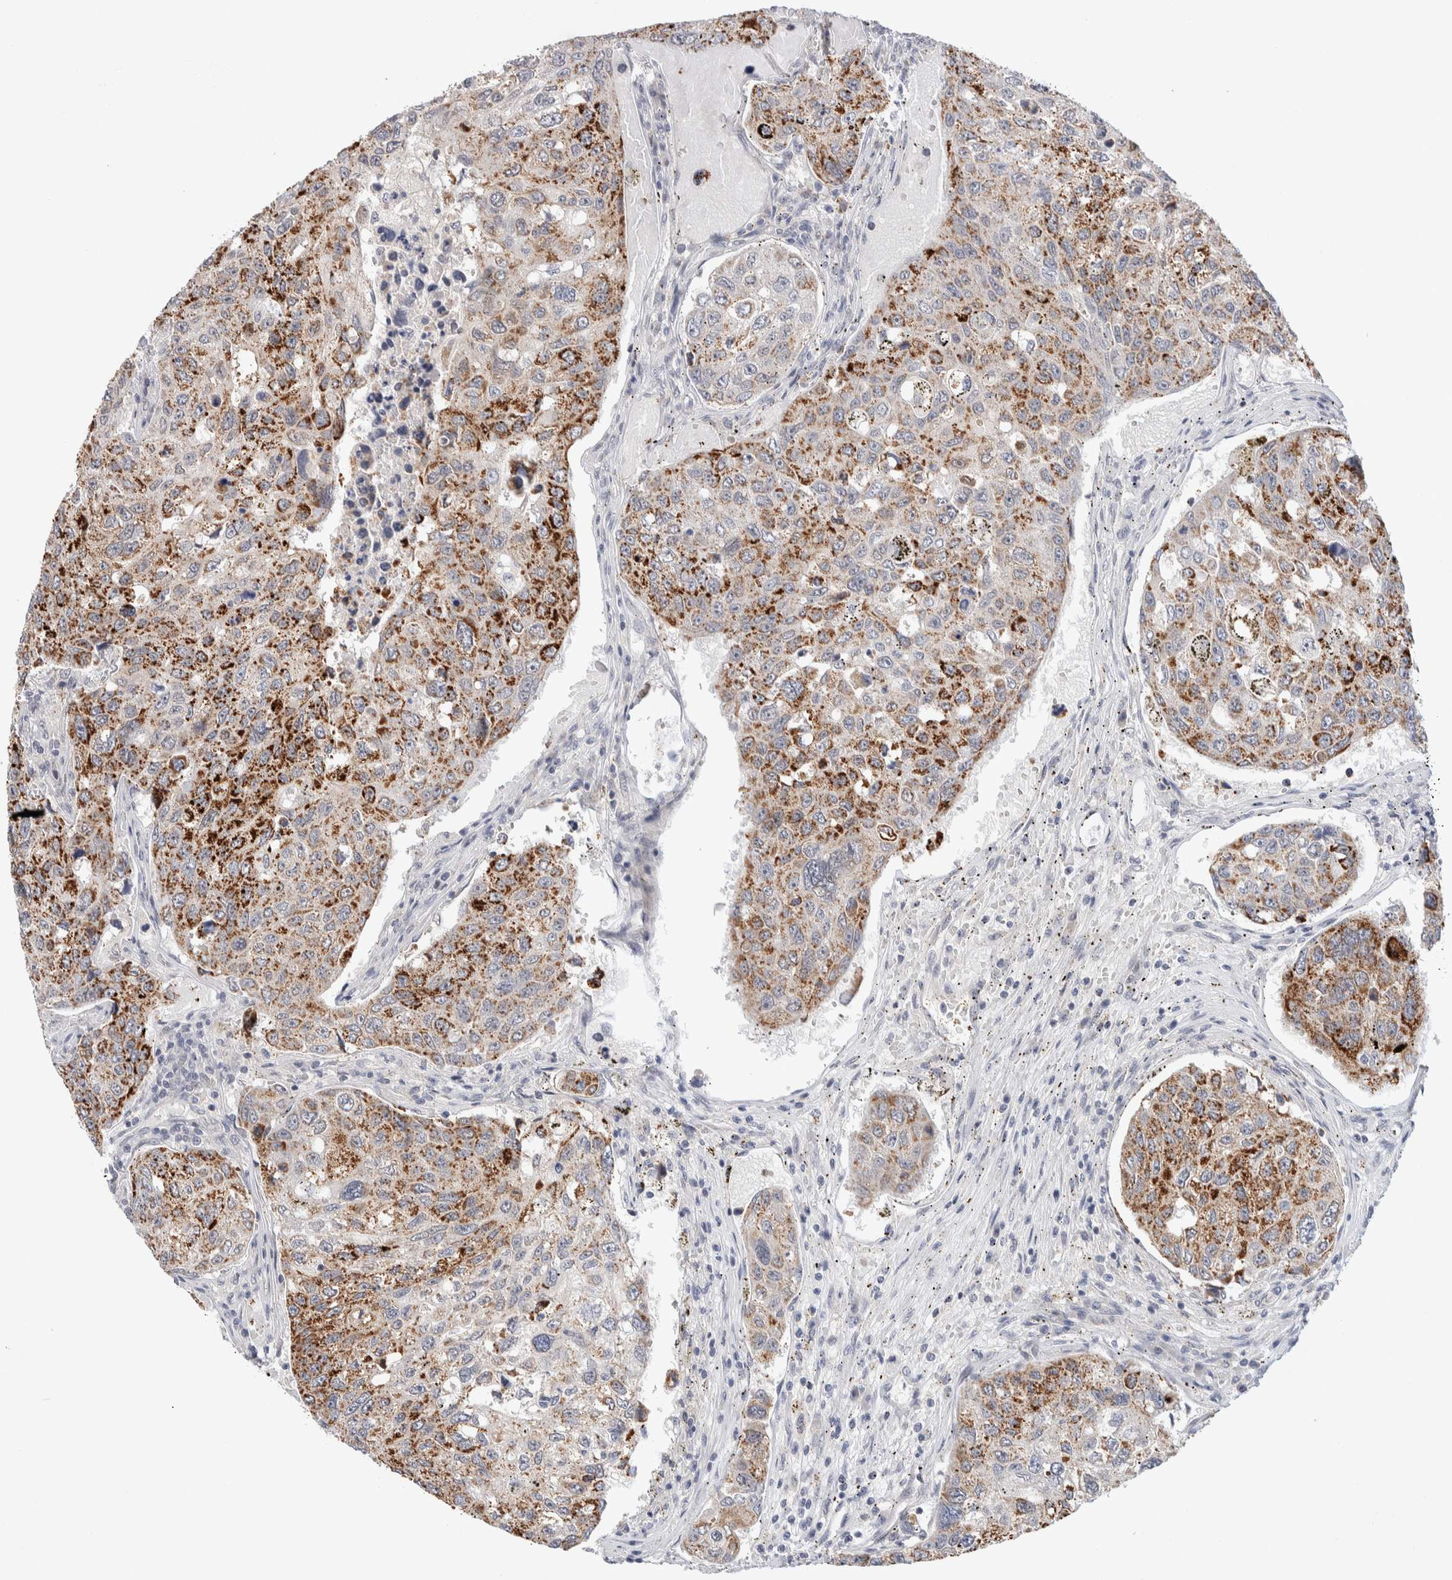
{"staining": {"intensity": "moderate", "quantity": ">75%", "location": "cytoplasmic/membranous"}, "tissue": "urothelial cancer", "cell_type": "Tumor cells", "image_type": "cancer", "snomed": [{"axis": "morphology", "description": "Urothelial carcinoma, High grade"}, {"axis": "topography", "description": "Lymph node"}, {"axis": "topography", "description": "Urinary bladder"}], "caption": "A medium amount of moderate cytoplasmic/membranous expression is identified in about >75% of tumor cells in urothelial cancer tissue.", "gene": "CRAT", "patient": {"sex": "male", "age": 51}}